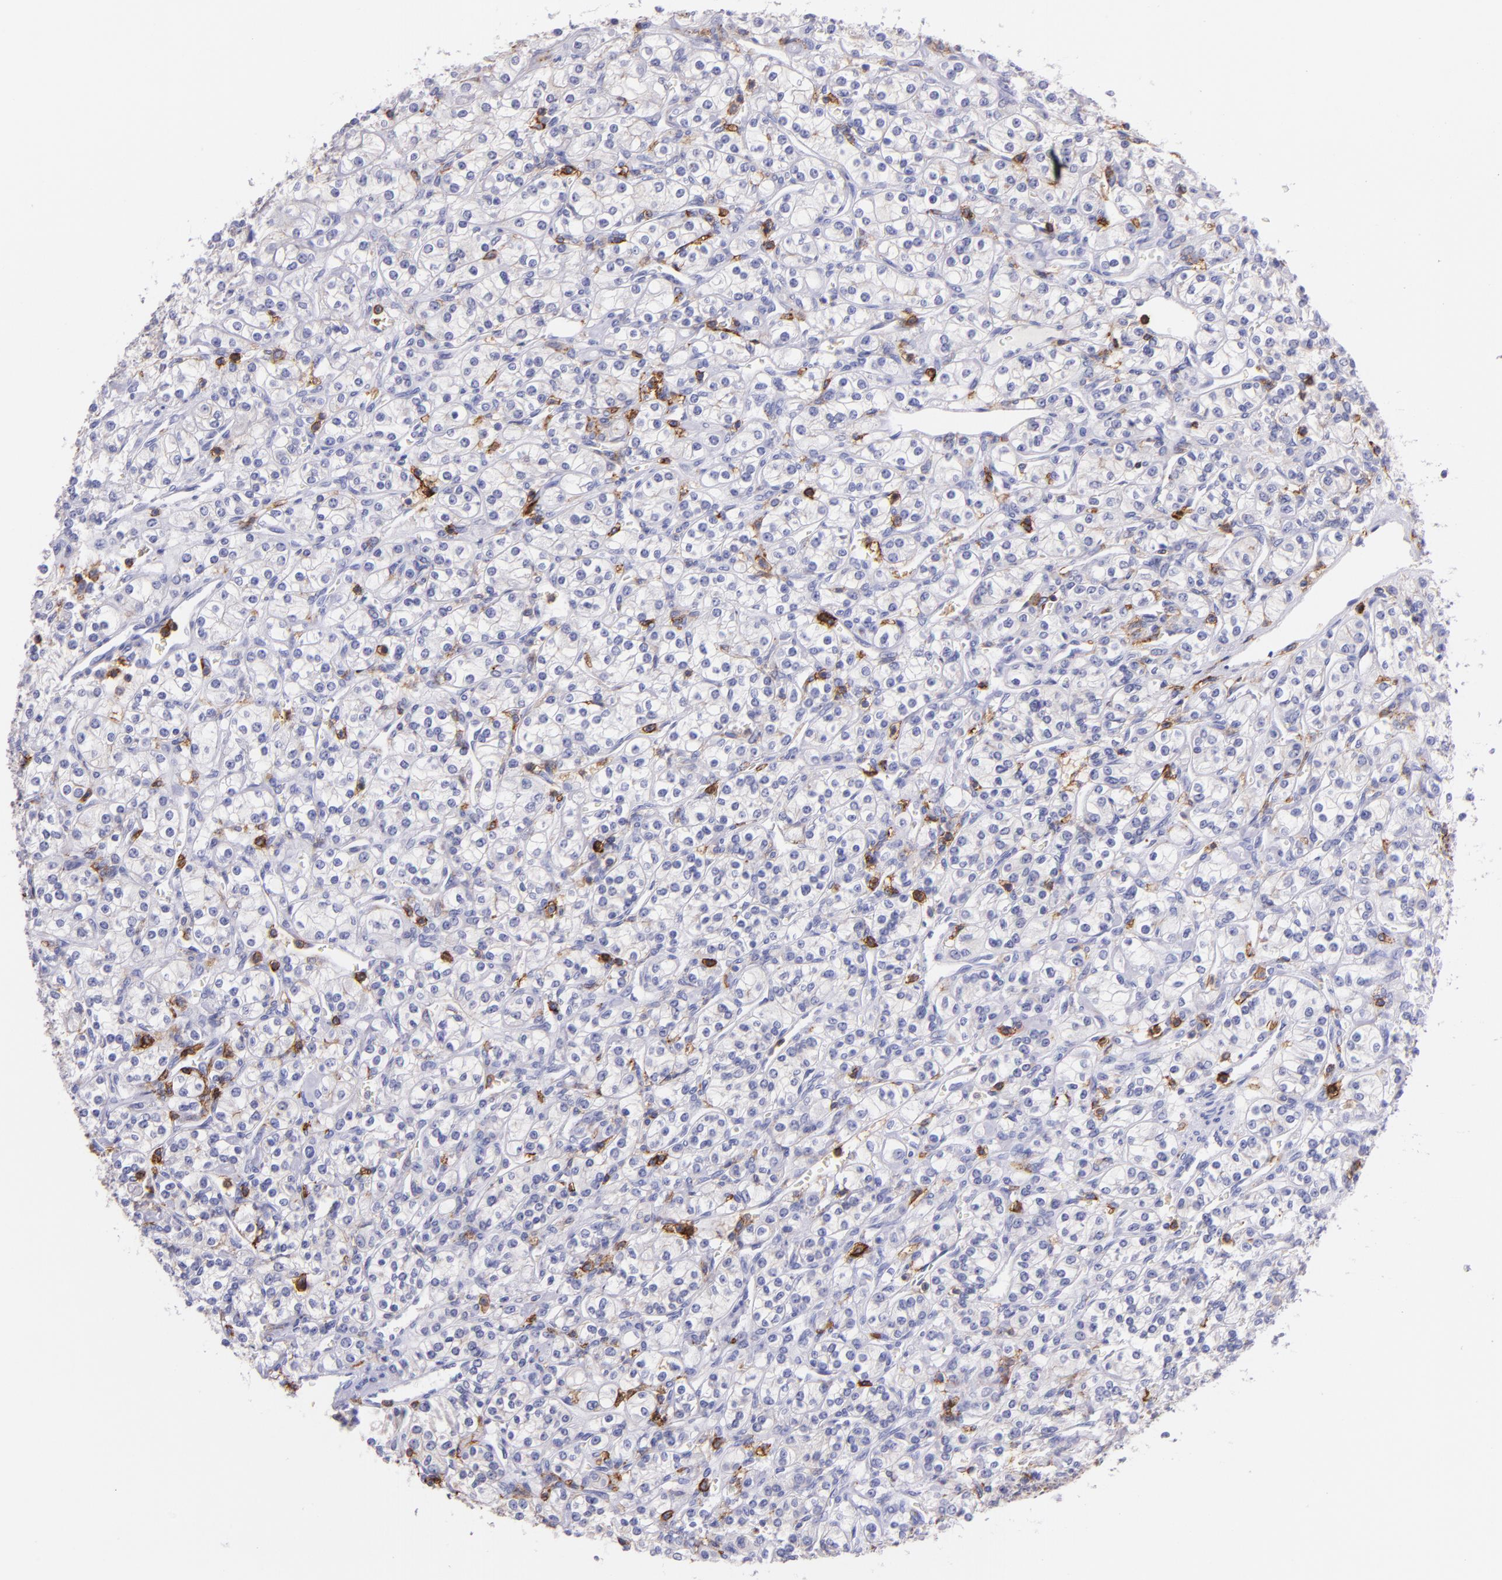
{"staining": {"intensity": "negative", "quantity": "none", "location": "none"}, "tissue": "renal cancer", "cell_type": "Tumor cells", "image_type": "cancer", "snomed": [{"axis": "morphology", "description": "Adenocarcinoma, NOS"}, {"axis": "topography", "description": "Kidney"}], "caption": "Immunohistochemistry image of renal cancer (adenocarcinoma) stained for a protein (brown), which reveals no staining in tumor cells.", "gene": "SPN", "patient": {"sex": "male", "age": 77}}